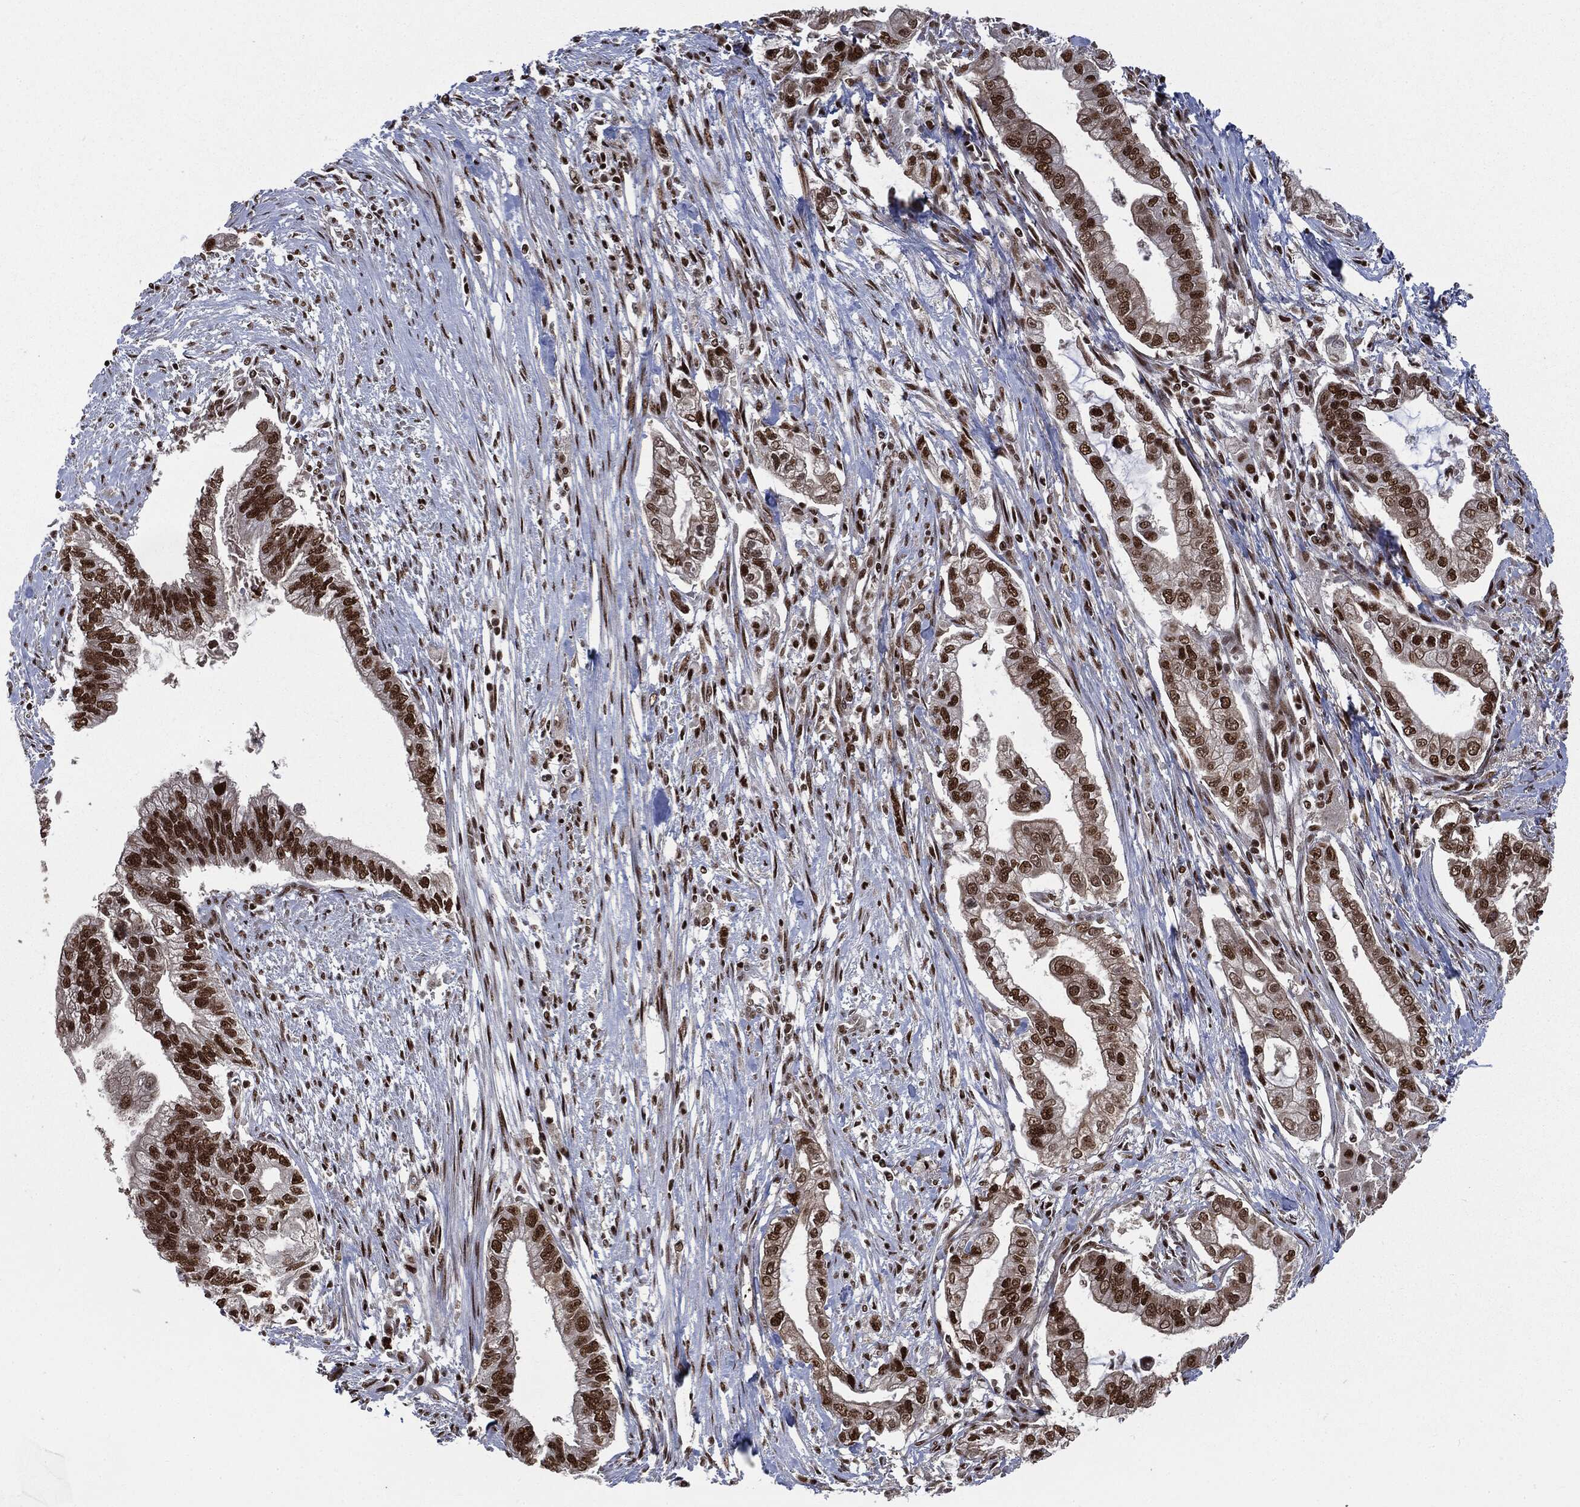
{"staining": {"intensity": "strong", "quantity": "25%-75%", "location": "nuclear"}, "tissue": "pancreatic cancer", "cell_type": "Tumor cells", "image_type": "cancer", "snomed": [{"axis": "morphology", "description": "Adenocarcinoma, NOS"}, {"axis": "topography", "description": "Pancreas"}], "caption": "IHC (DAB (3,3'-diaminobenzidine)) staining of pancreatic cancer (adenocarcinoma) reveals strong nuclear protein staining in approximately 25%-75% of tumor cells.", "gene": "DPH2", "patient": {"sex": "male", "age": 70}}